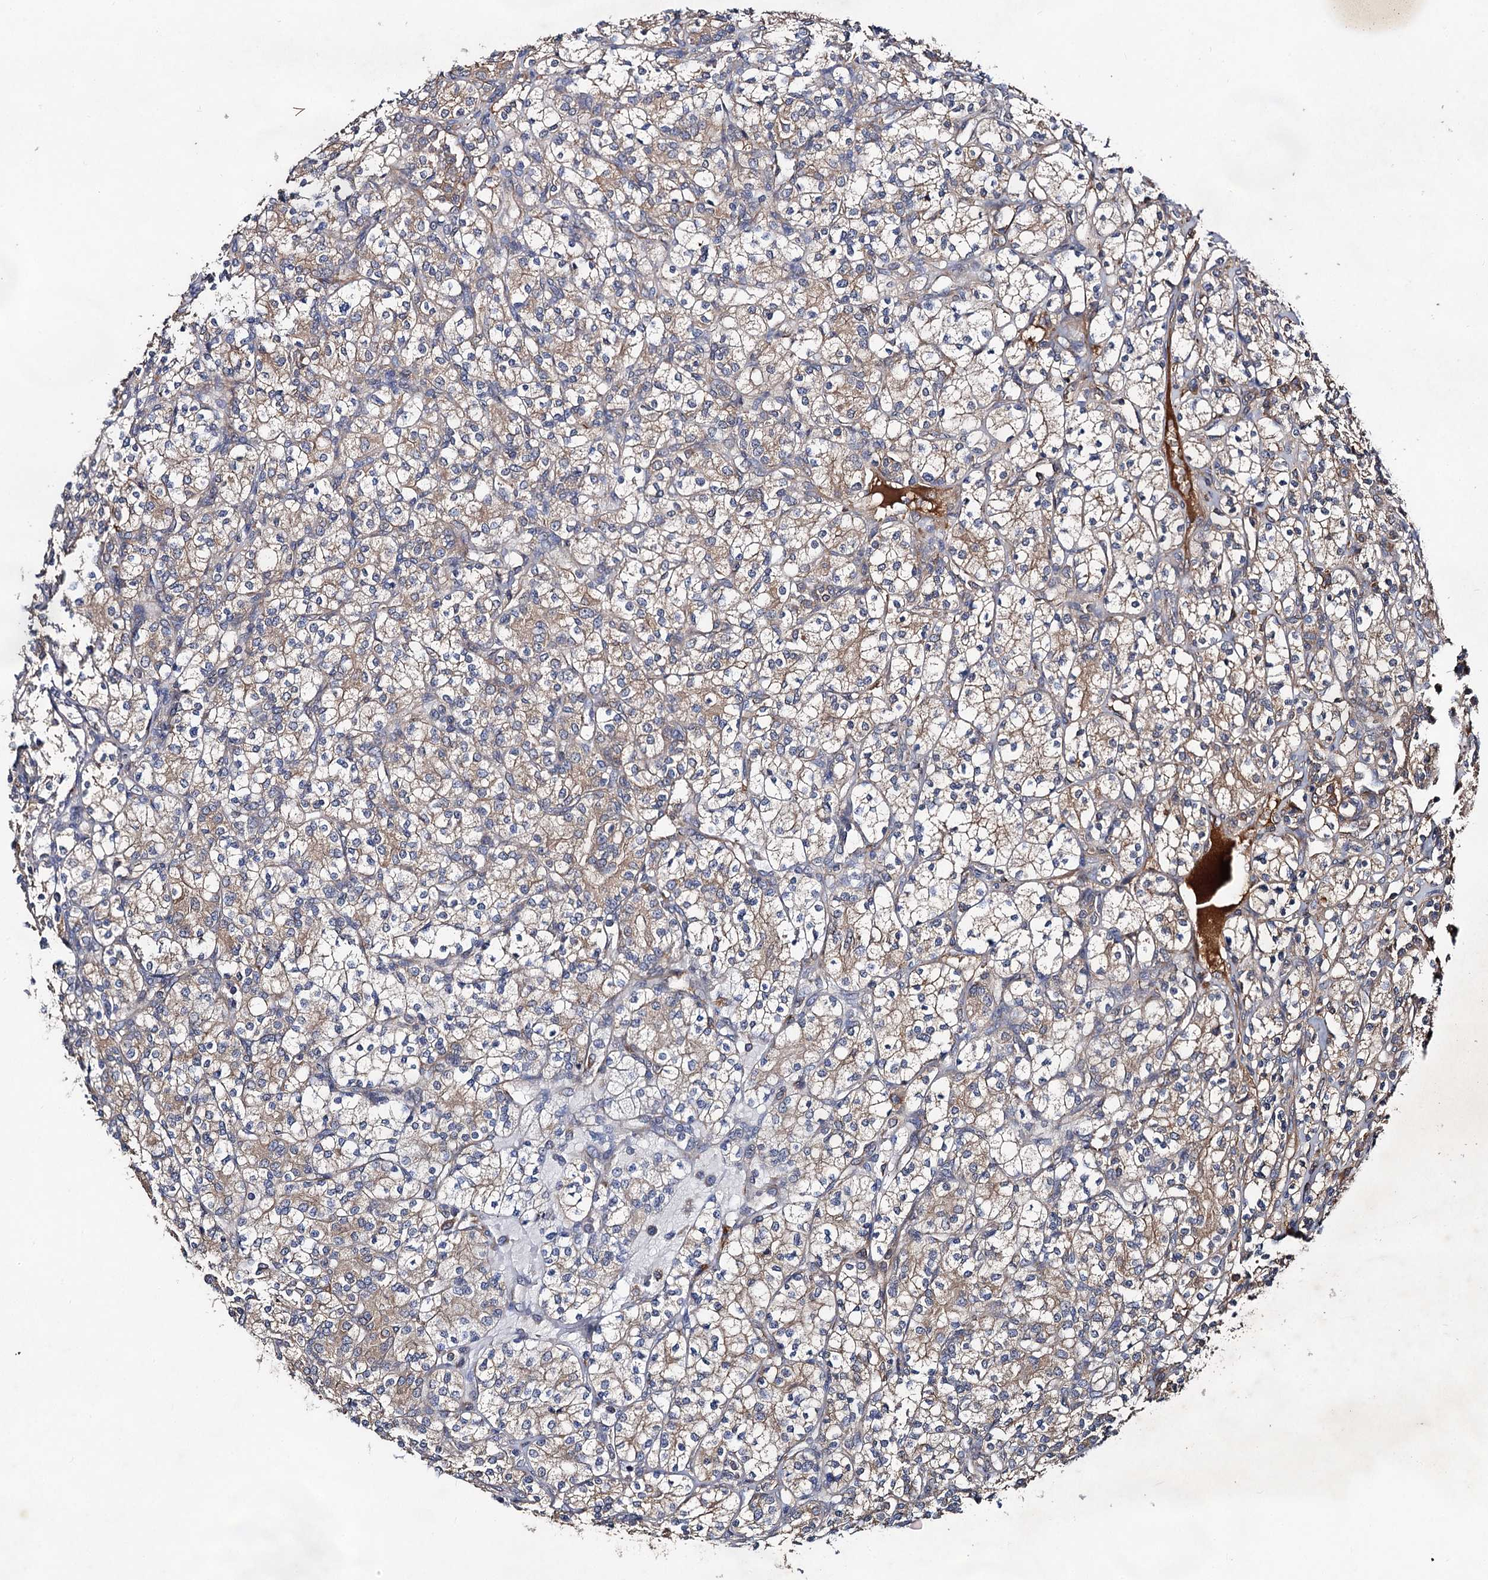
{"staining": {"intensity": "weak", "quantity": ">75%", "location": "cytoplasmic/membranous"}, "tissue": "renal cancer", "cell_type": "Tumor cells", "image_type": "cancer", "snomed": [{"axis": "morphology", "description": "Adenocarcinoma, NOS"}, {"axis": "topography", "description": "Kidney"}], "caption": "Brown immunohistochemical staining in human renal adenocarcinoma reveals weak cytoplasmic/membranous expression in about >75% of tumor cells.", "gene": "TEX9", "patient": {"sex": "male", "age": 77}}